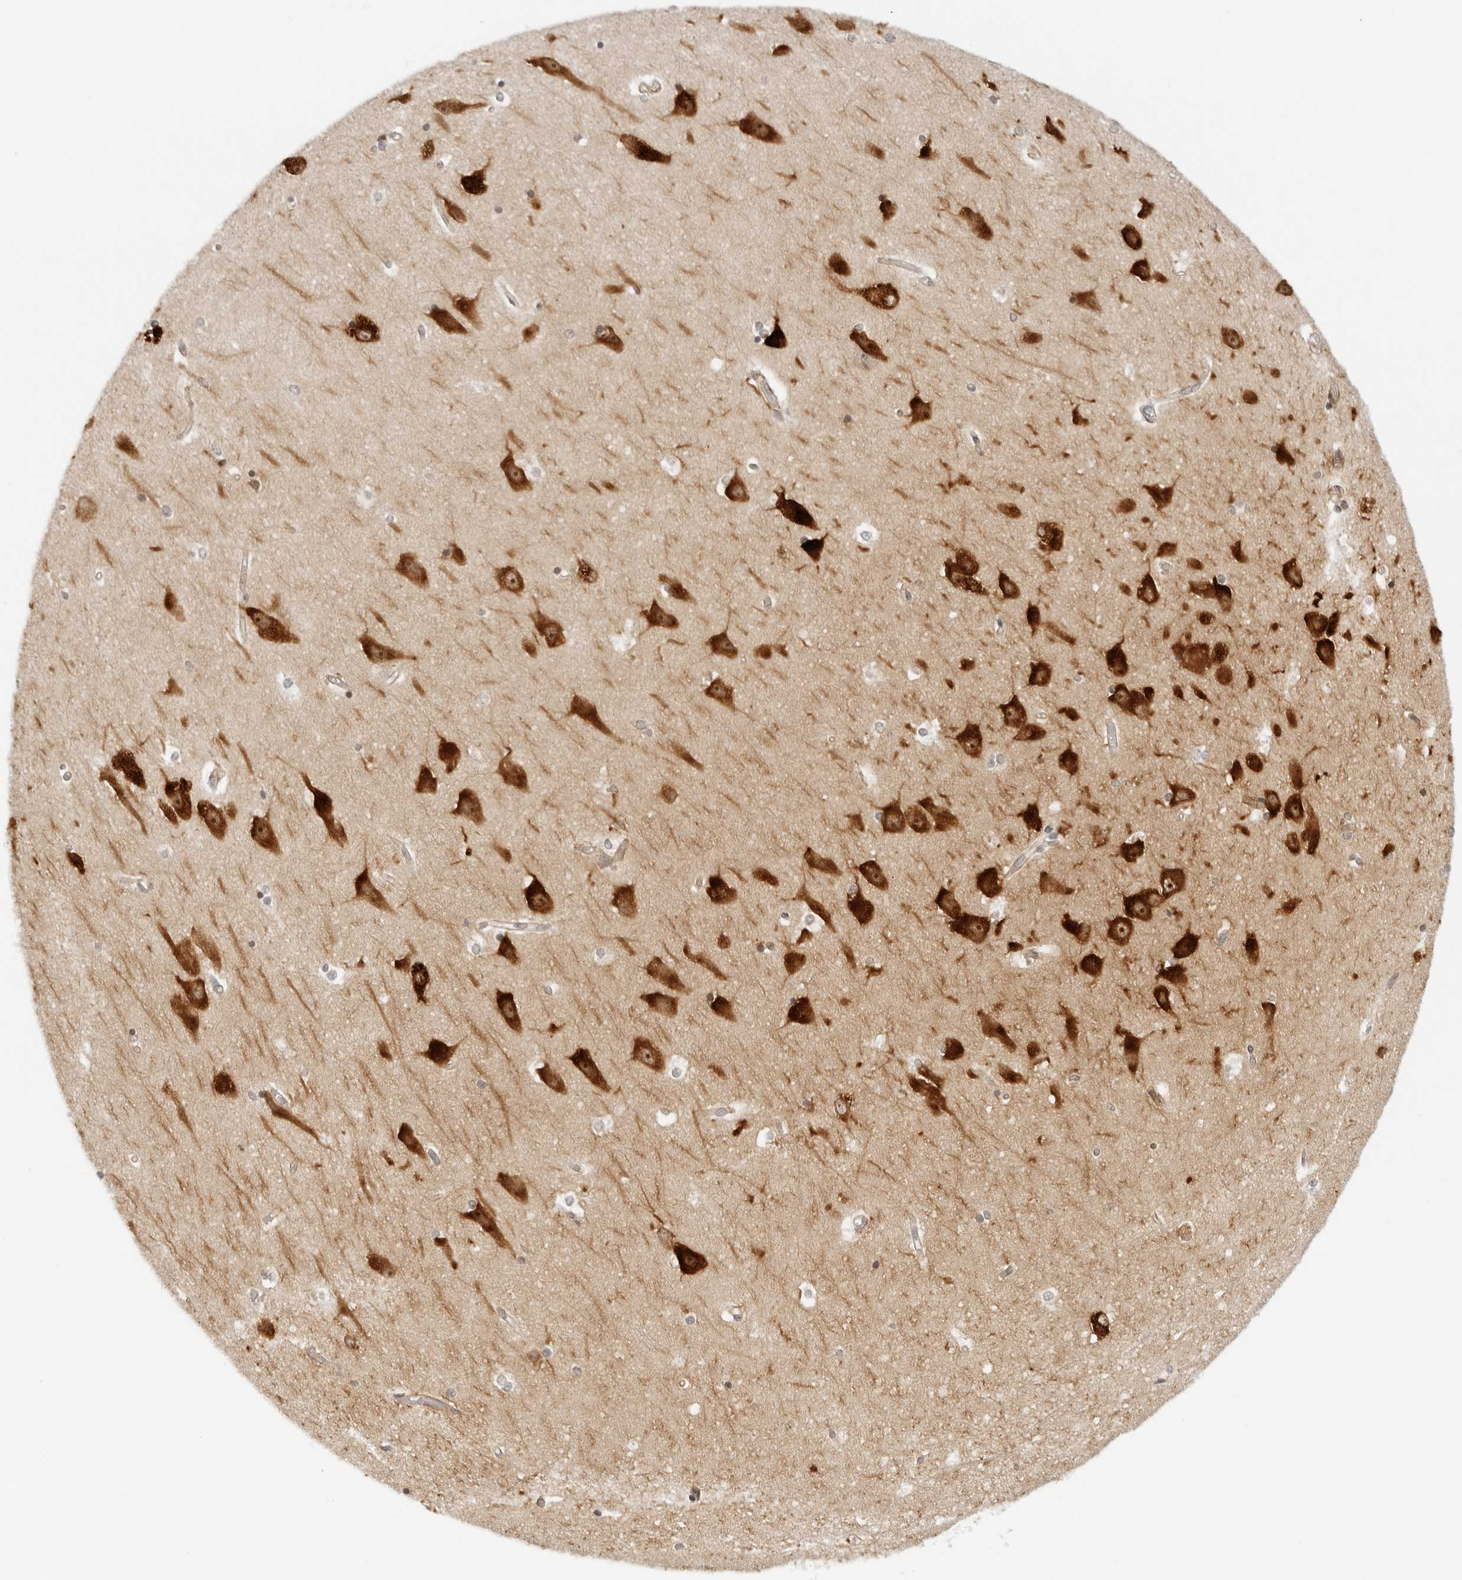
{"staining": {"intensity": "negative", "quantity": "none", "location": "none"}, "tissue": "hippocampus", "cell_type": "Glial cells", "image_type": "normal", "snomed": [{"axis": "morphology", "description": "Normal tissue, NOS"}, {"axis": "topography", "description": "Hippocampus"}], "caption": "This is a histopathology image of immunohistochemistry (IHC) staining of normal hippocampus, which shows no expression in glial cells.", "gene": "OSCP1", "patient": {"sex": "male", "age": 45}}